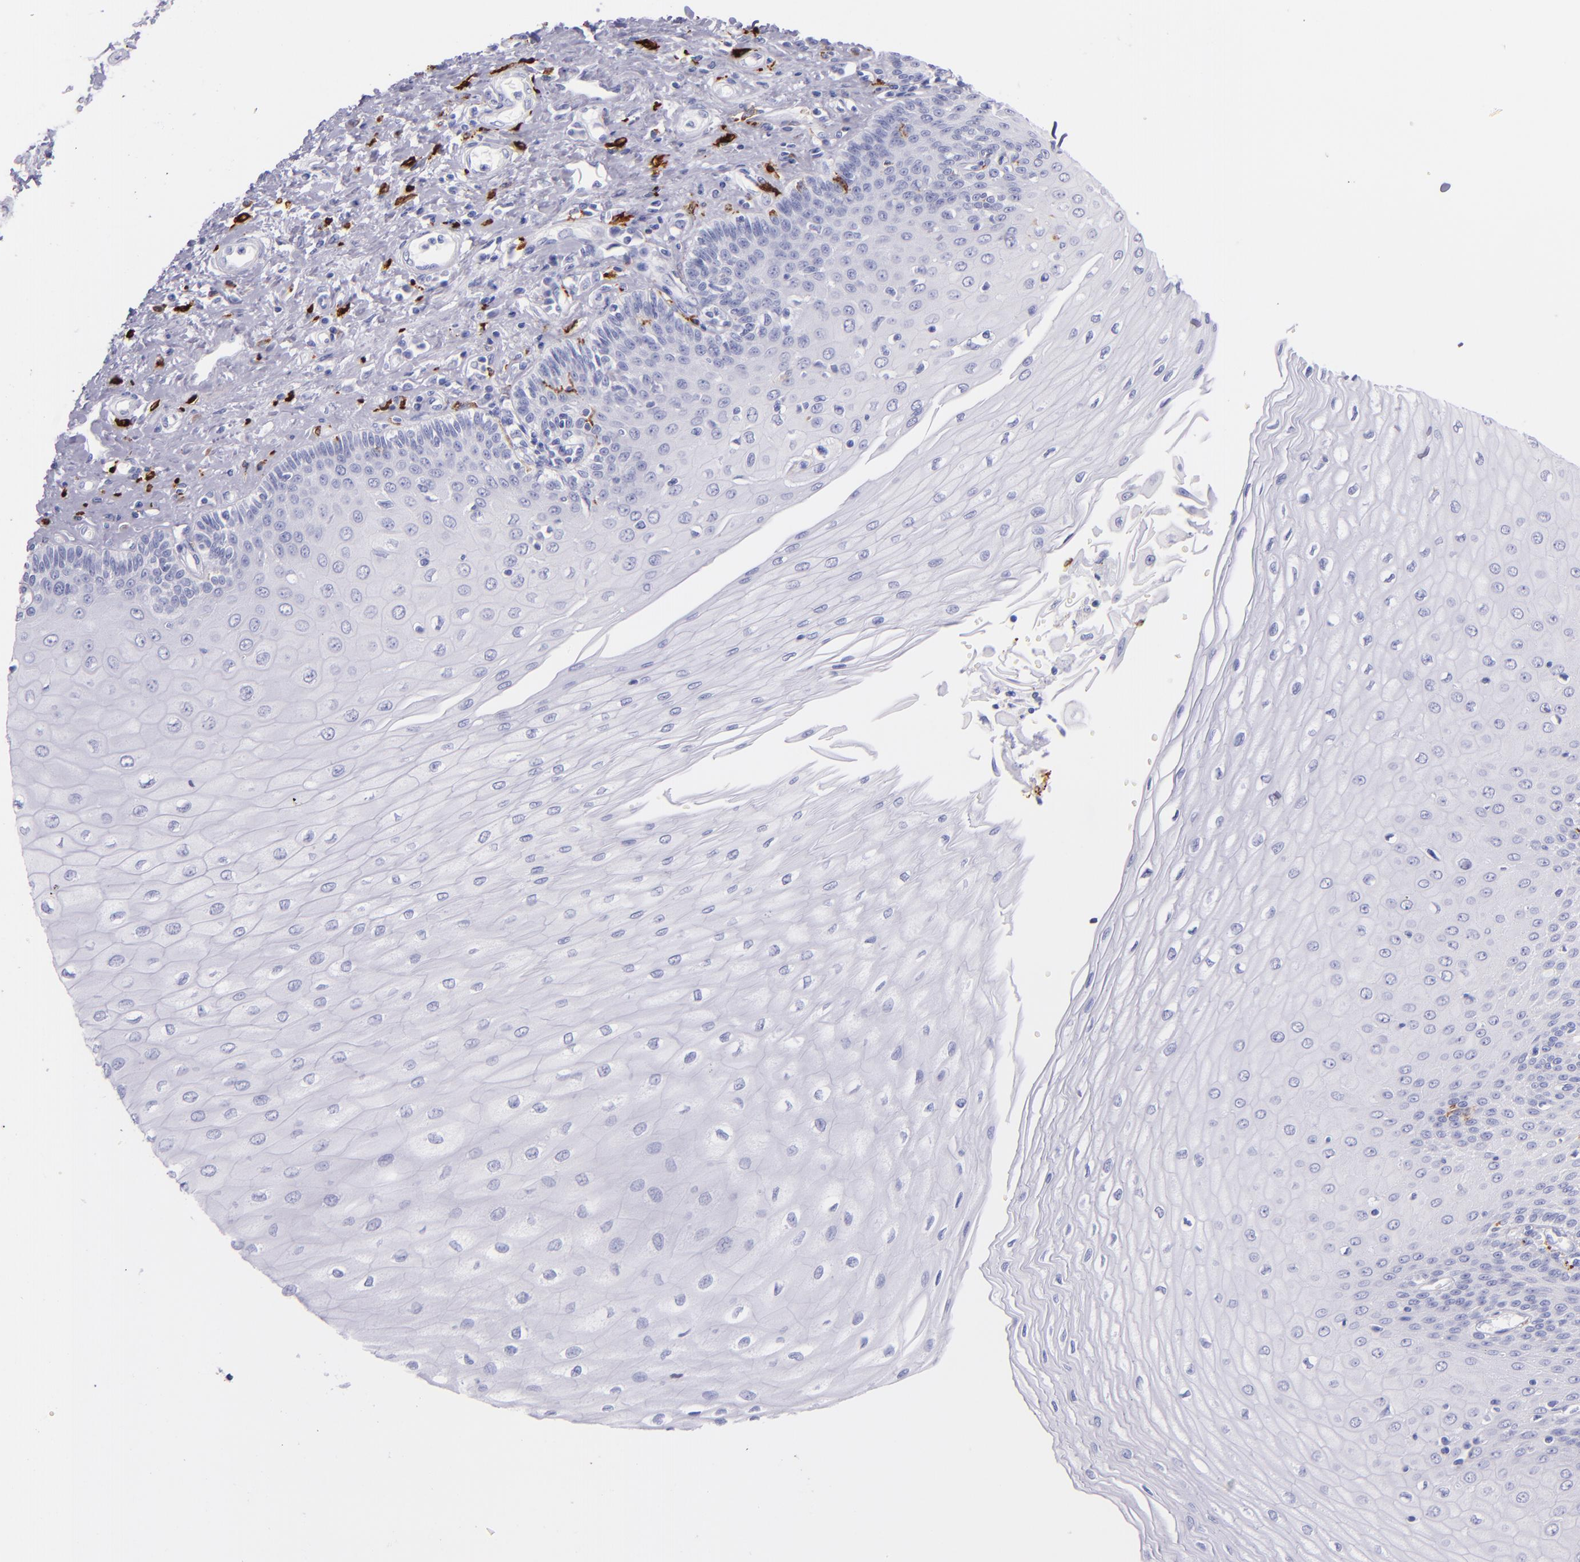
{"staining": {"intensity": "negative", "quantity": "none", "location": "none"}, "tissue": "esophagus", "cell_type": "Squamous epithelial cells", "image_type": "normal", "snomed": [{"axis": "morphology", "description": "Normal tissue, NOS"}, {"axis": "topography", "description": "Esophagus"}], "caption": "Esophagus stained for a protein using immunohistochemistry reveals no expression squamous epithelial cells.", "gene": "CD163", "patient": {"sex": "male", "age": 70}}